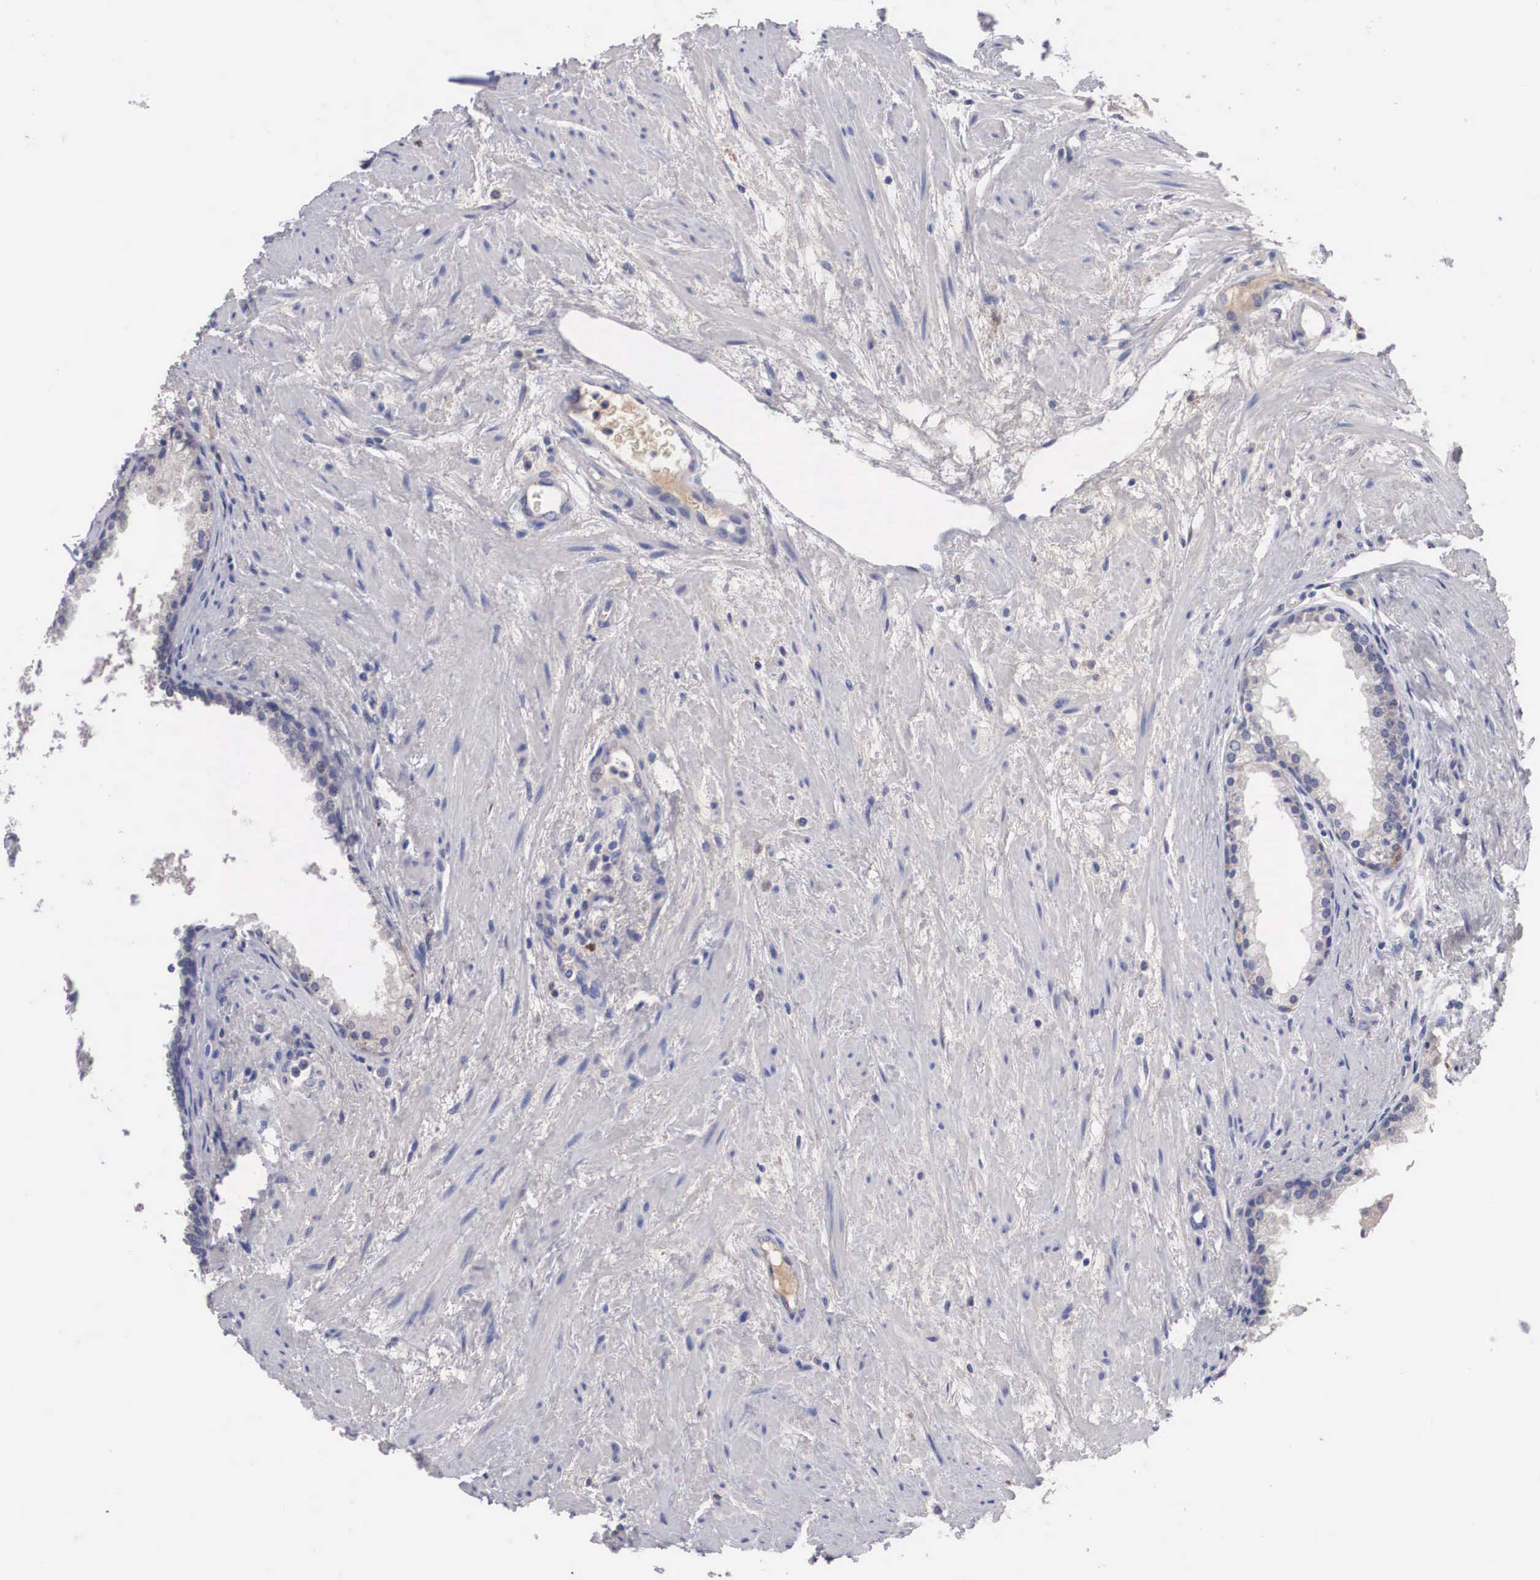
{"staining": {"intensity": "weak", "quantity": ">75%", "location": "cytoplasmic/membranous"}, "tissue": "prostate", "cell_type": "Glandular cells", "image_type": "normal", "snomed": [{"axis": "morphology", "description": "Normal tissue, NOS"}, {"axis": "topography", "description": "Prostate"}], "caption": "Immunohistochemistry of benign prostate shows low levels of weak cytoplasmic/membranous expression in about >75% of glandular cells. (DAB (3,3'-diaminobenzidine) IHC, brown staining for protein, blue staining for nuclei).", "gene": "ABHD4", "patient": {"sex": "male", "age": 65}}